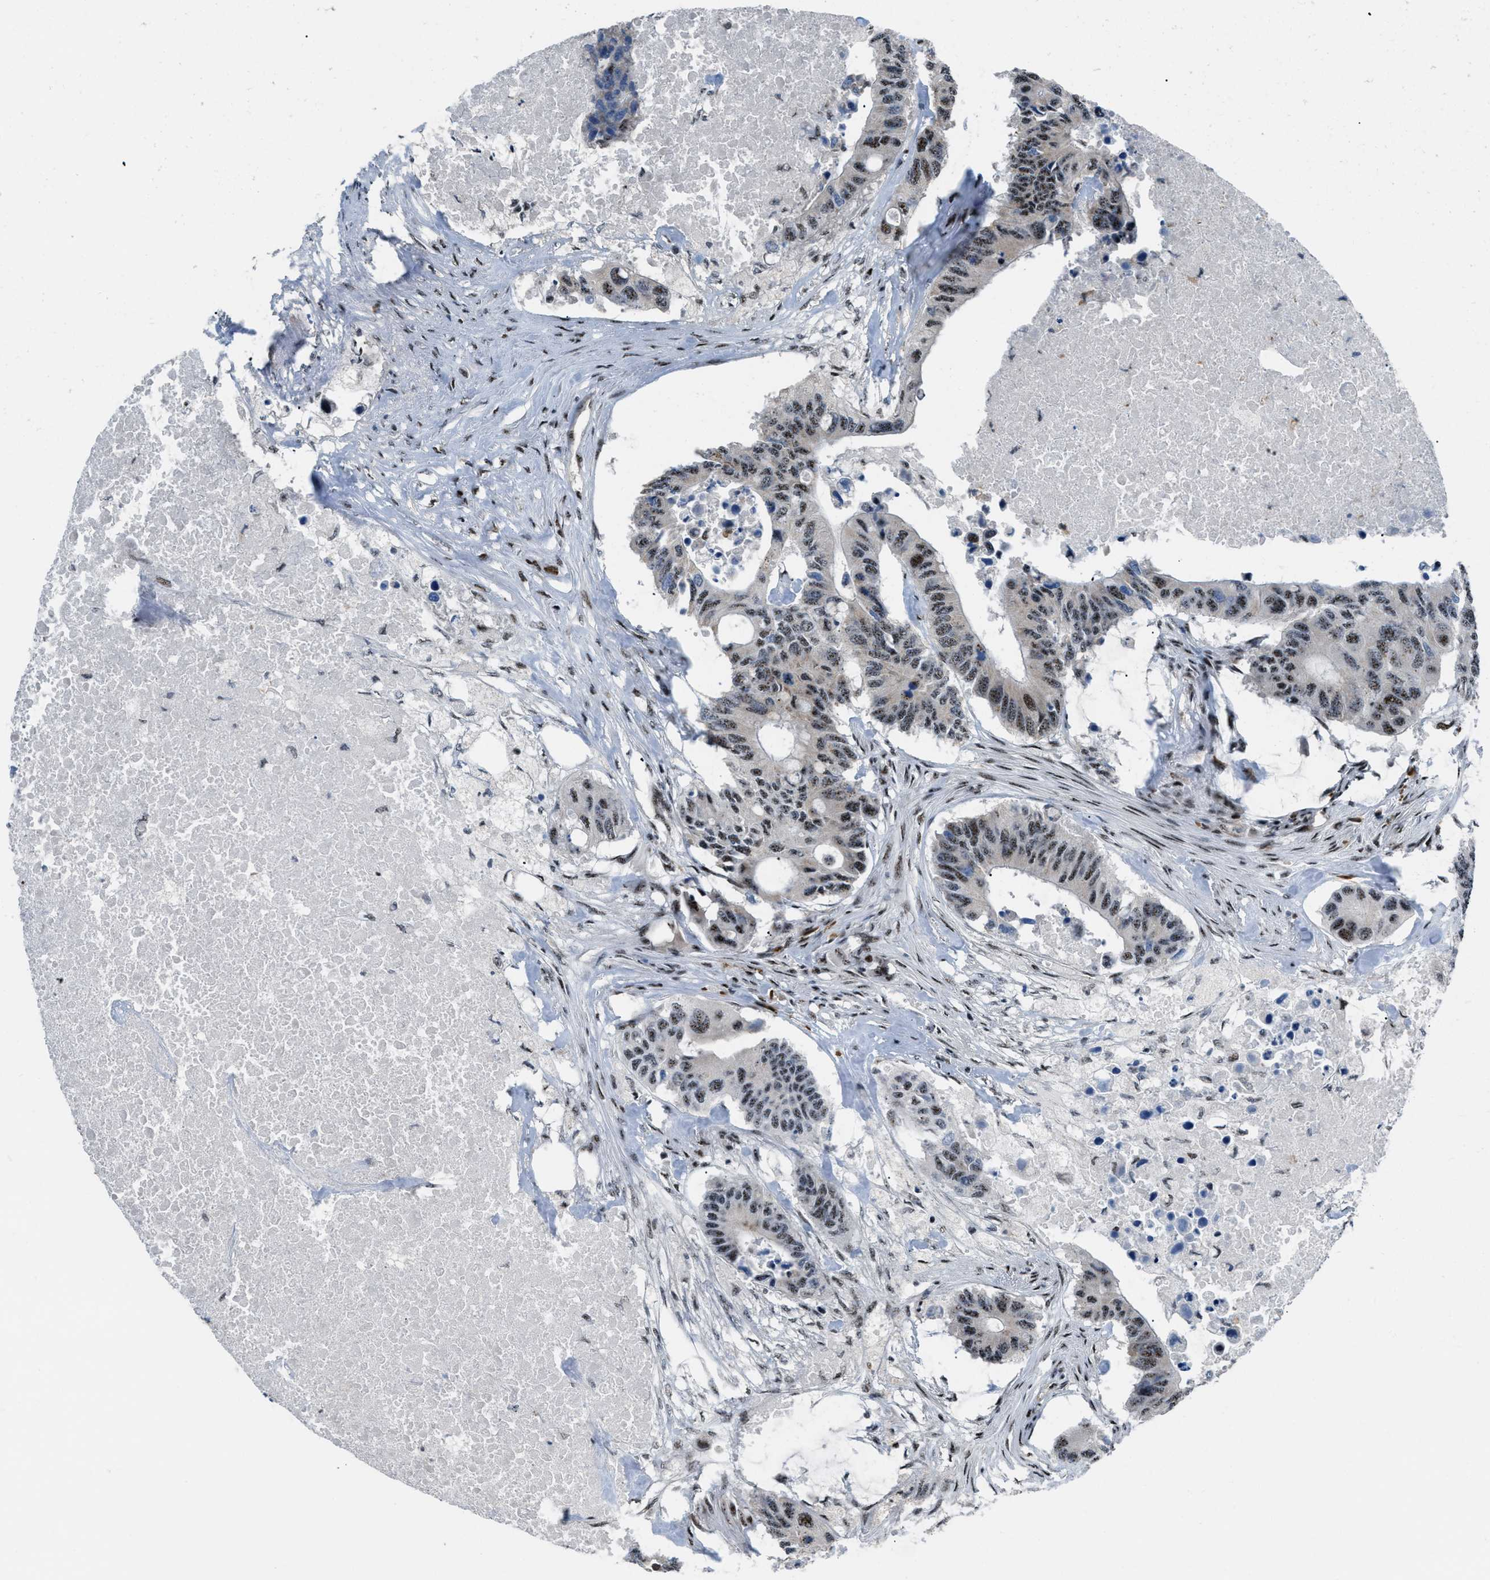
{"staining": {"intensity": "moderate", "quantity": ">75%", "location": "nuclear"}, "tissue": "colorectal cancer", "cell_type": "Tumor cells", "image_type": "cancer", "snomed": [{"axis": "morphology", "description": "Adenocarcinoma, NOS"}, {"axis": "topography", "description": "Colon"}], "caption": "The photomicrograph reveals a brown stain indicating the presence of a protein in the nuclear of tumor cells in adenocarcinoma (colorectal). Ihc stains the protein in brown and the nuclei are stained blue.", "gene": "CDR2", "patient": {"sex": "male", "age": 71}}